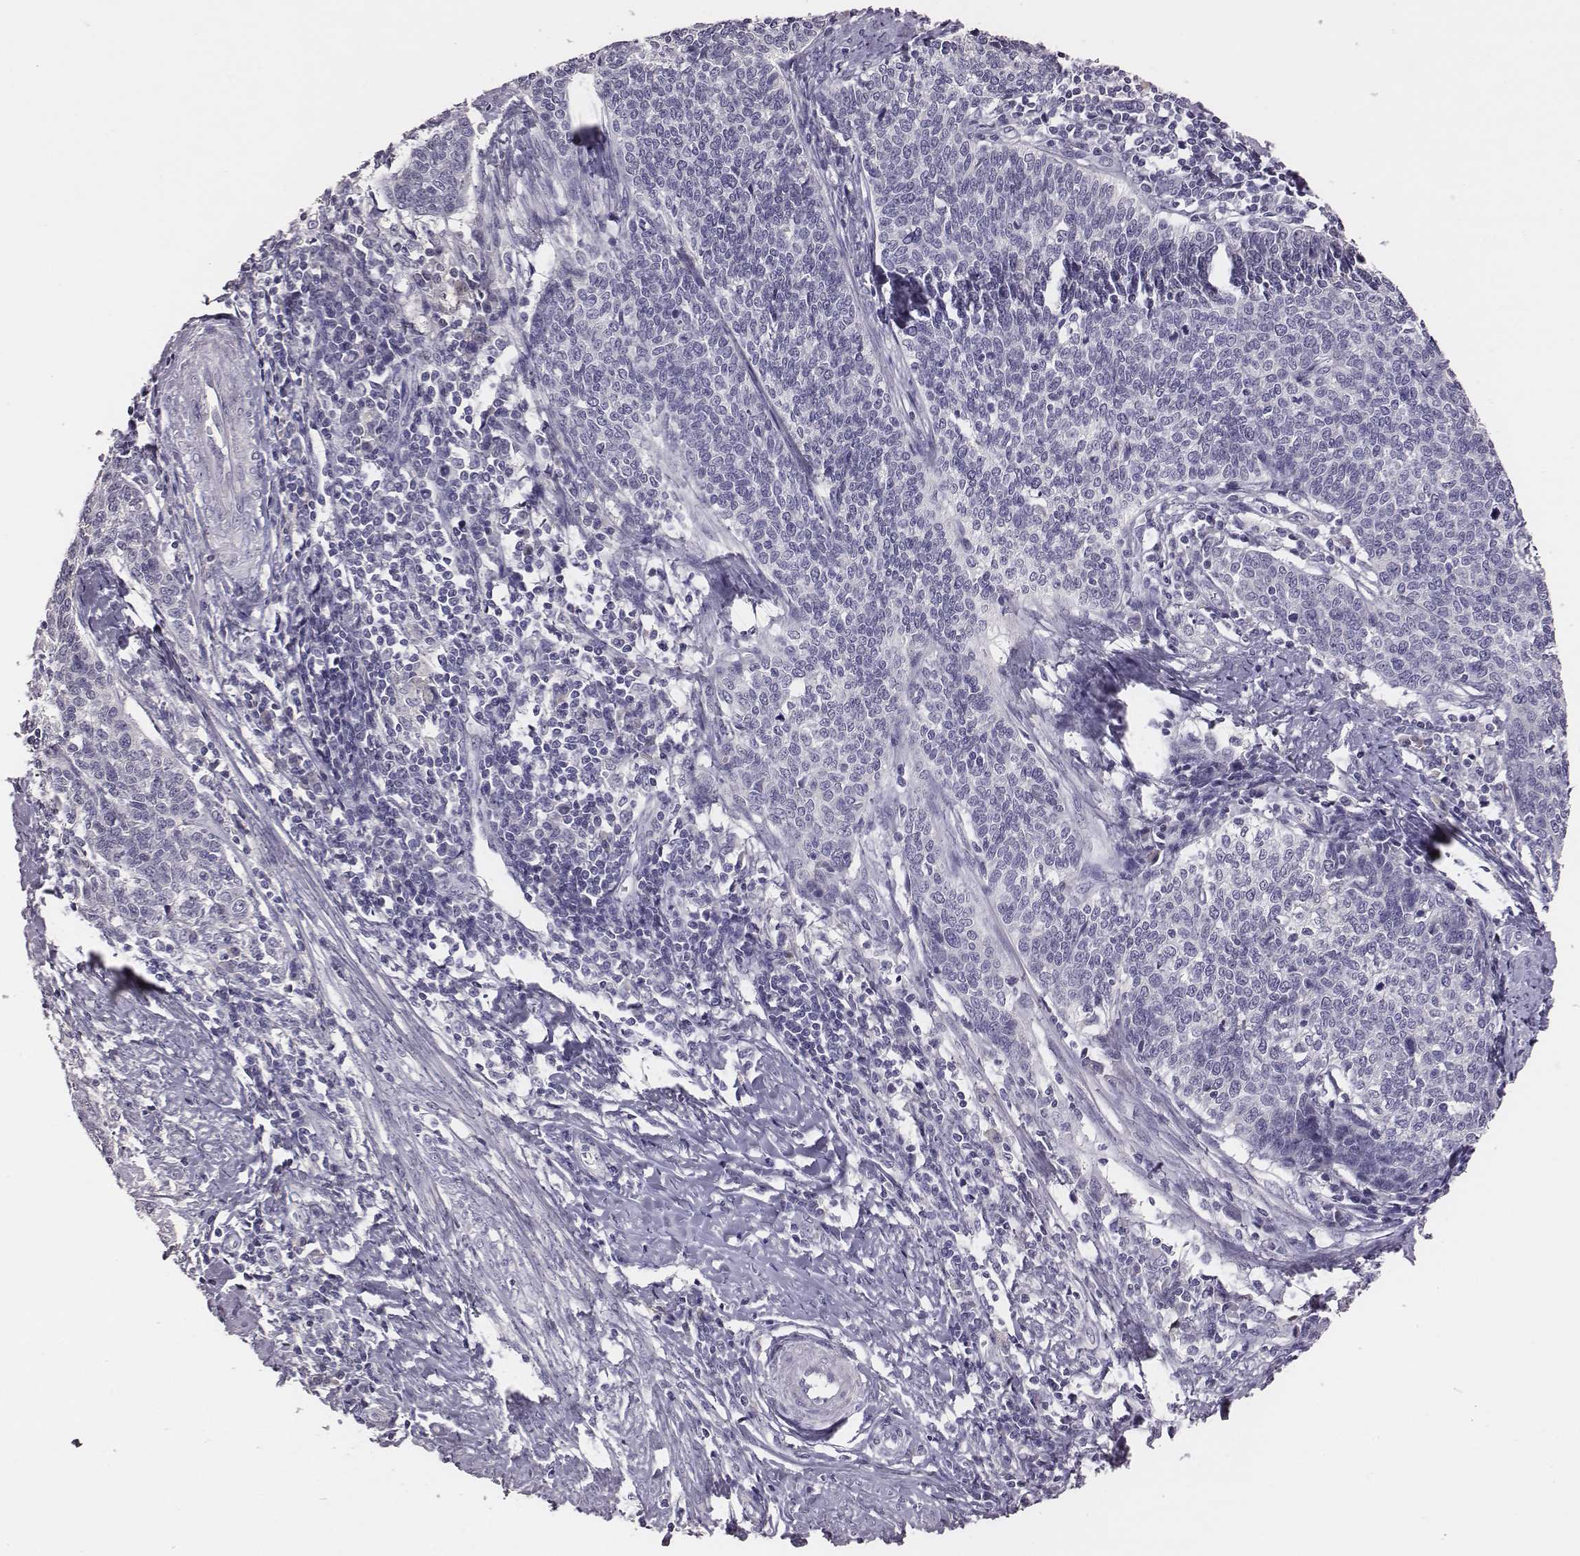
{"staining": {"intensity": "negative", "quantity": "none", "location": "none"}, "tissue": "cervical cancer", "cell_type": "Tumor cells", "image_type": "cancer", "snomed": [{"axis": "morphology", "description": "Squamous cell carcinoma, NOS"}, {"axis": "topography", "description": "Cervix"}], "caption": "A micrograph of human squamous cell carcinoma (cervical) is negative for staining in tumor cells.", "gene": "EN1", "patient": {"sex": "female", "age": 39}}